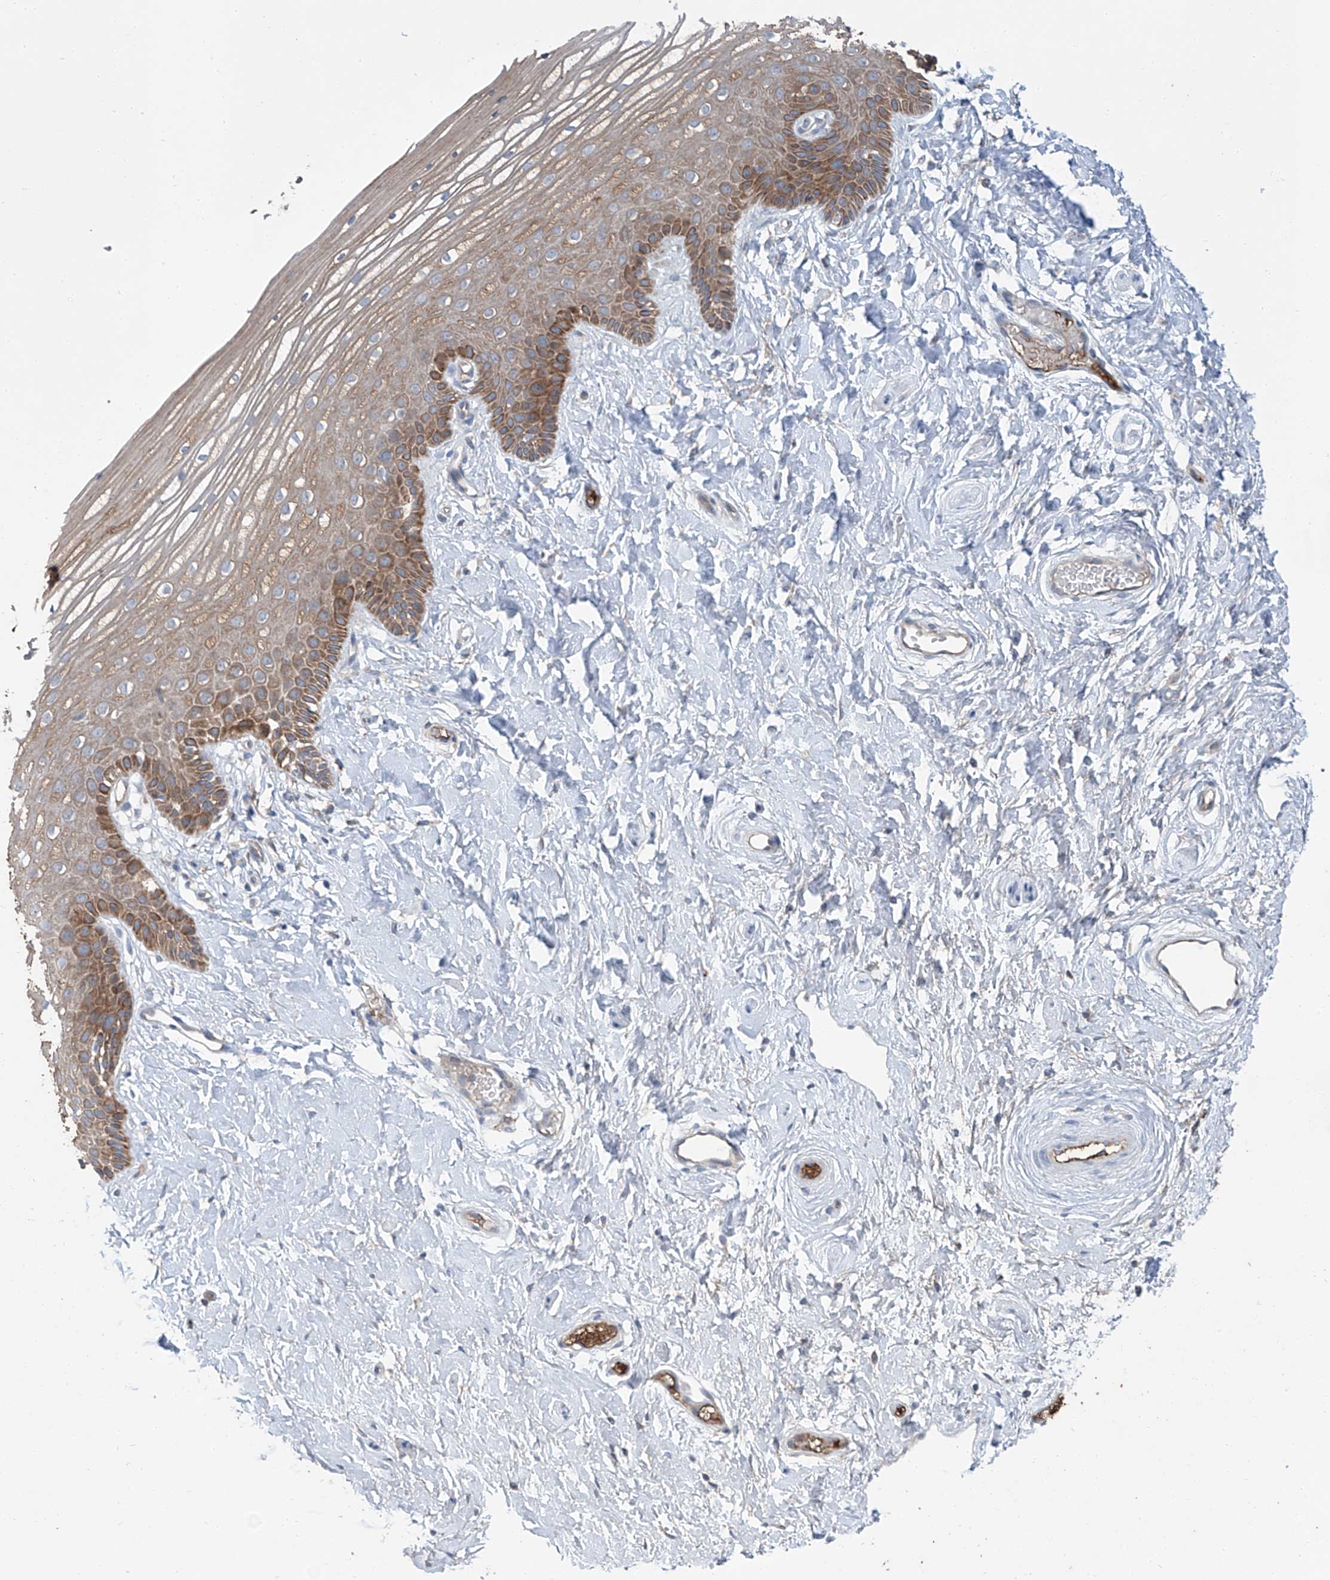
{"staining": {"intensity": "moderate", "quantity": "25%-75%", "location": "cytoplasmic/membranous"}, "tissue": "vagina", "cell_type": "Squamous epithelial cells", "image_type": "normal", "snomed": [{"axis": "morphology", "description": "Normal tissue, NOS"}, {"axis": "topography", "description": "Vagina"}, {"axis": "topography", "description": "Cervix"}], "caption": "Normal vagina exhibits moderate cytoplasmic/membranous positivity in approximately 25%-75% of squamous epithelial cells.", "gene": "SIX4", "patient": {"sex": "female", "age": 40}}